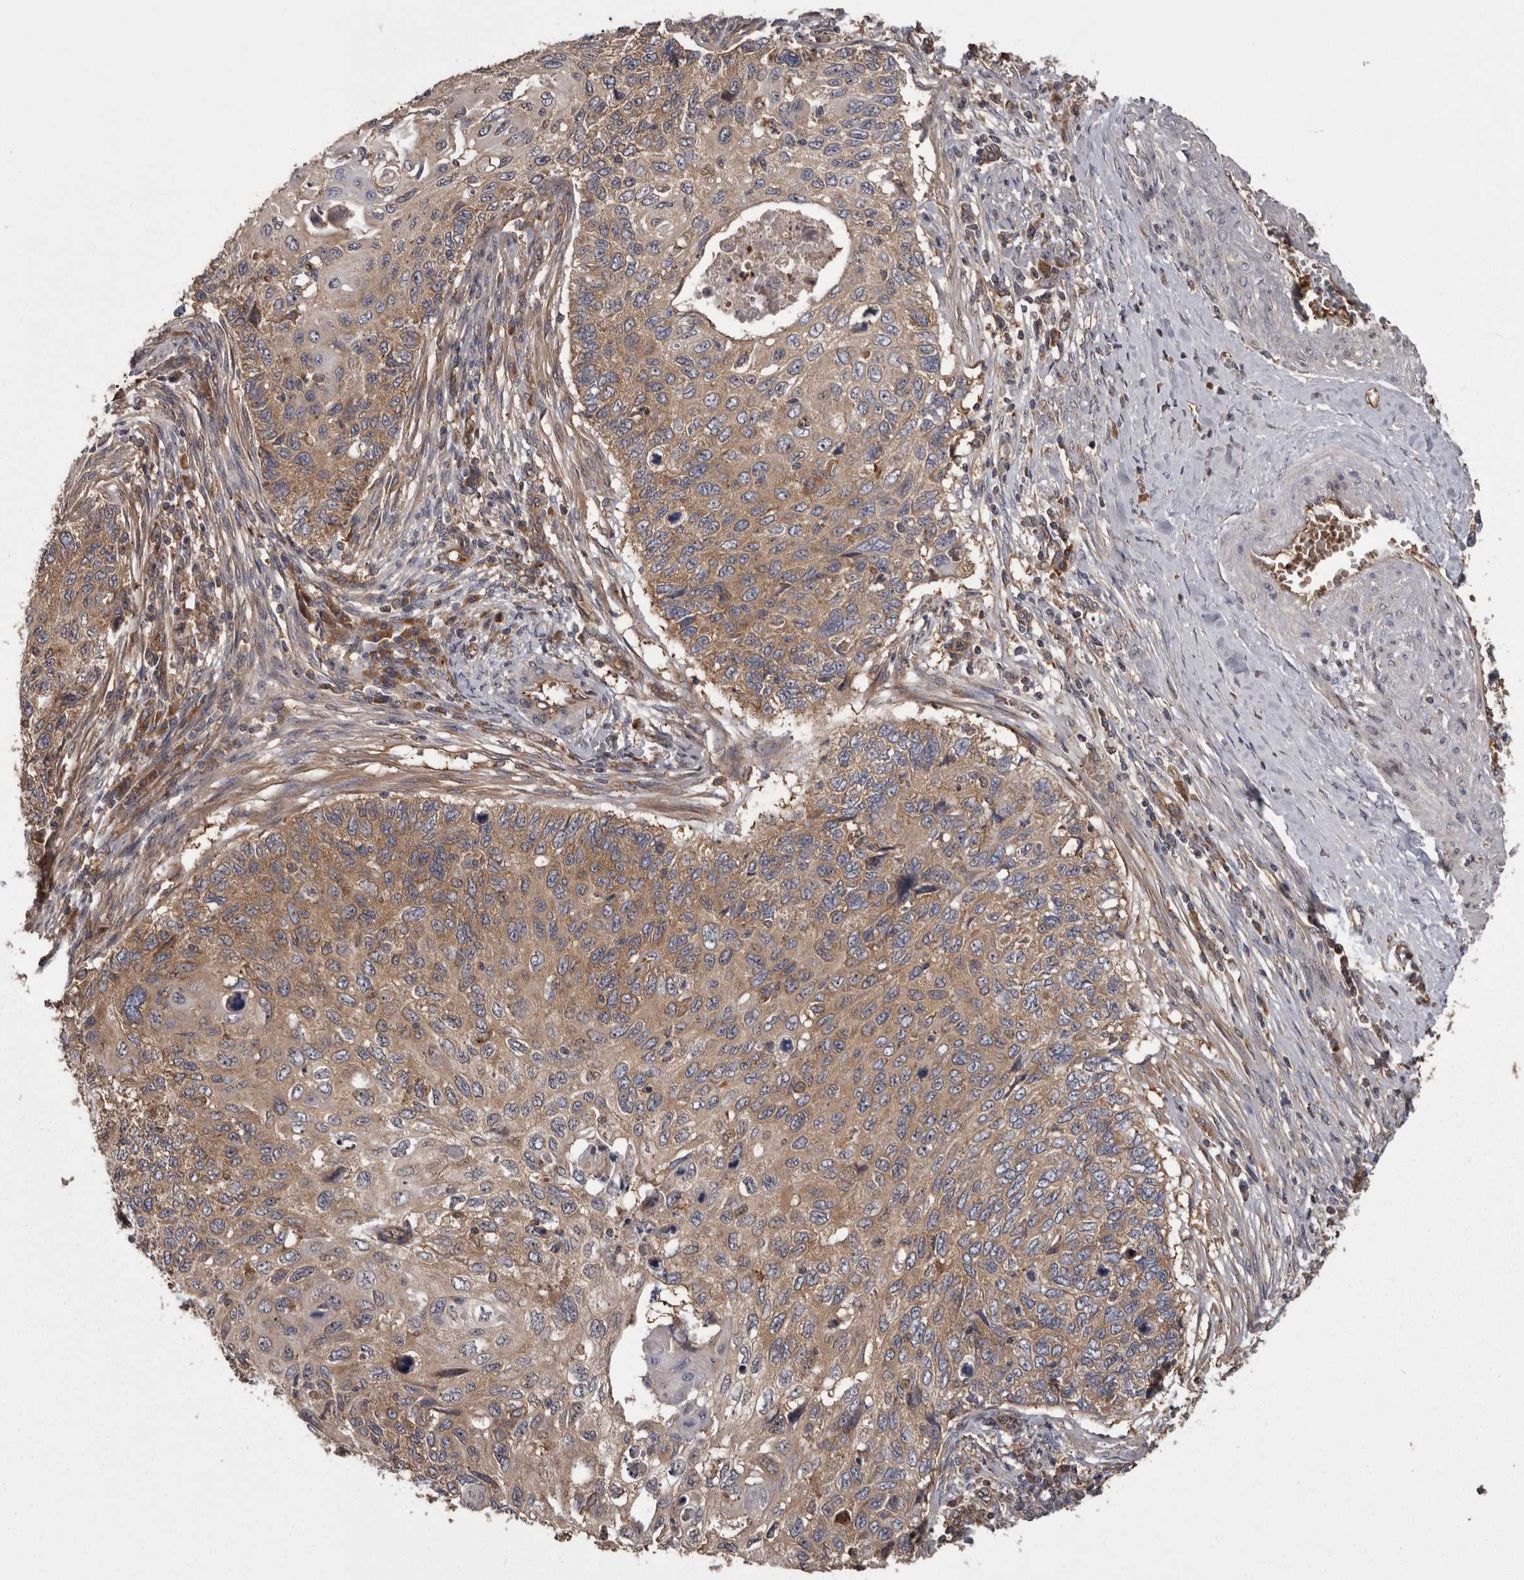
{"staining": {"intensity": "moderate", "quantity": ">75%", "location": "cytoplasmic/membranous"}, "tissue": "cervical cancer", "cell_type": "Tumor cells", "image_type": "cancer", "snomed": [{"axis": "morphology", "description": "Squamous cell carcinoma, NOS"}, {"axis": "topography", "description": "Cervix"}], "caption": "Squamous cell carcinoma (cervical) stained with immunohistochemistry reveals moderate cytoplasmic/membranous positivity in approximately >75% of tumor cells. Immunohistochemistry stains the protein of interest in brown and the nuclei are stained blue.", "gene": "DARS1", "patient": {"sex": "female", "age": 70}}